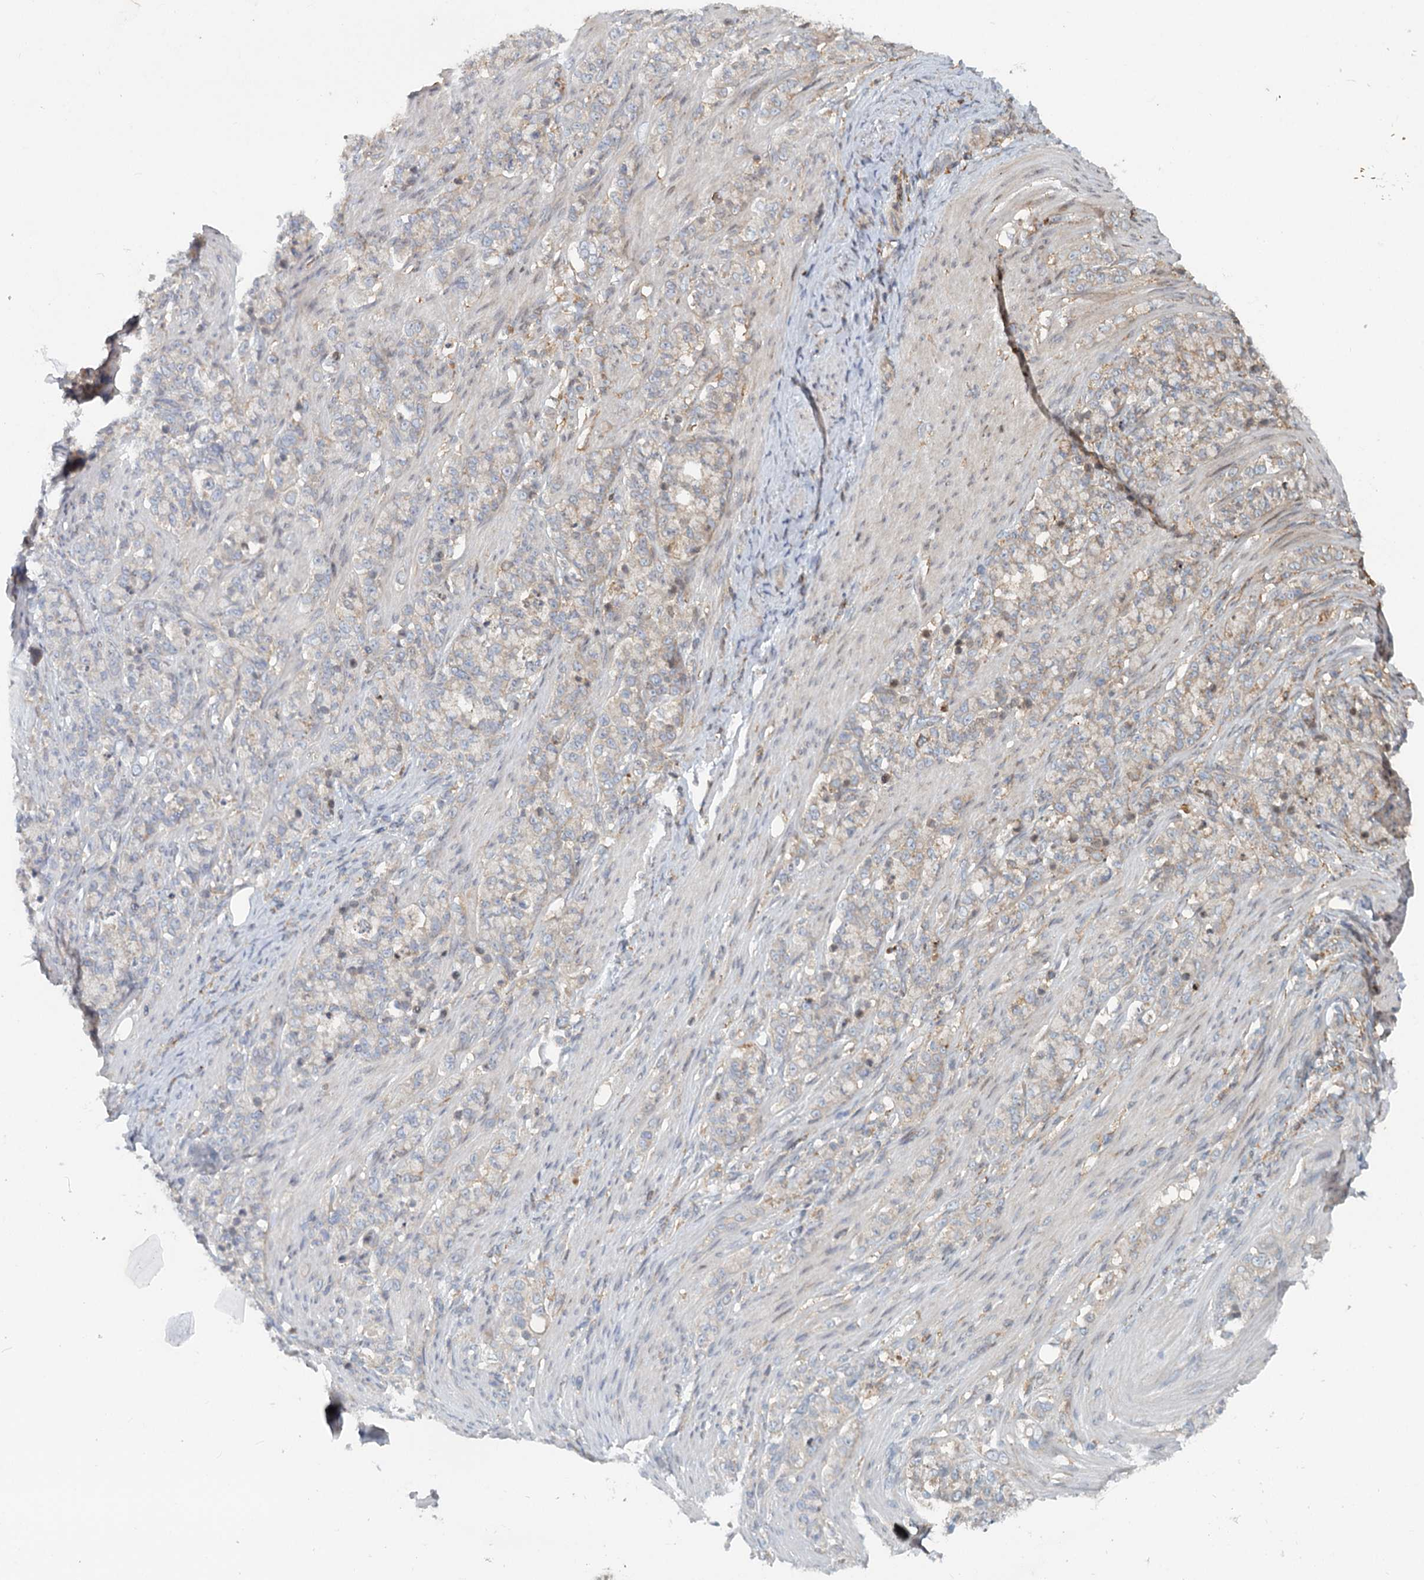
{"staining": {"intensity": "weak", "quantity": "25%-75%", "location": "cytoplasmic/membranous"}, "tissue": "stomach cancer", "cell_type": "Tumor cells", "image_type": "cancer", "snomed": [{"axis": "morphology", "description": "Adenocarcinoma, NOS"}, {"axis": "topography", "description": "Stomach"}], "caption": "Immunohistochemical staining of human stomach cancer (adenocarcinoma) demonstrates low levels of weak cytoplasmic/membranous protein positivity in approximately 25%-75% of tumor cells. The staining was performed using DAB (3,3'-diaminobenzidine), with brown indicating positive protein expression. Nuclei are stained blue with hematoxylin.", "gene": "RNF111", "patient": {"sex": "female", "age": 79}}